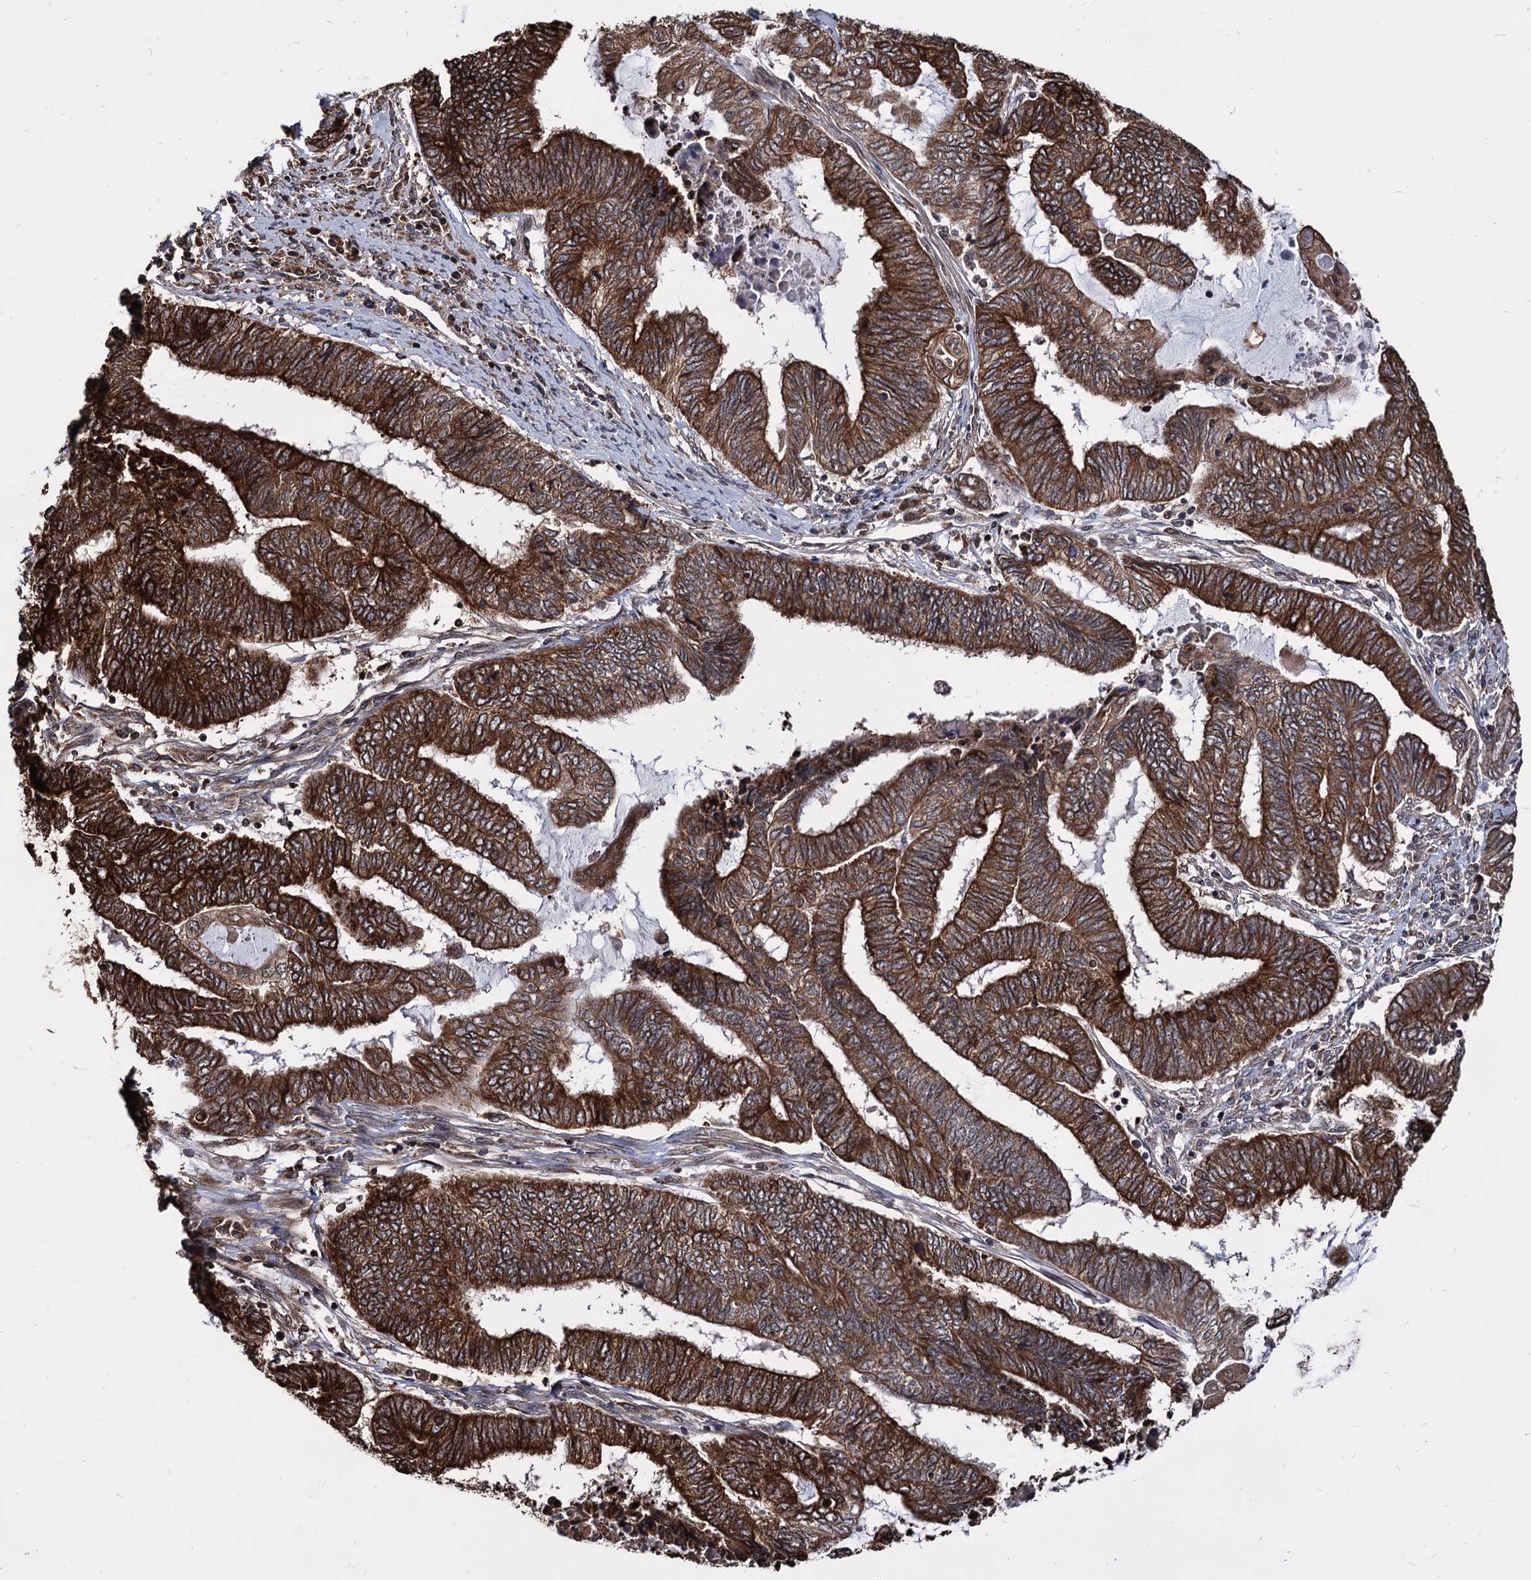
{"staining": {"intensity": "strong", "quantity": ">75%", "location": "cytoplasmic/membranous"}, "tissue": "endometrial cancer", "cell_type": "Tumor cells", "image_type": "cancer", "snomed": [{"axis": "morphology", "description": "Adenocarcinoma, NOS"}, {"axis": "topography", "description": "Uterus"}, {"axis": "topography", "description": "Endometrium"}], "caption": "Endometrial cancer (adenocarcinoma) stained for a protein (brown) displays strong cytoplasmic/membranous positive expression in about >75% of tumor cells.", "gene": "ANKRD12", "patient": {"sex": "female", "age": 70}}